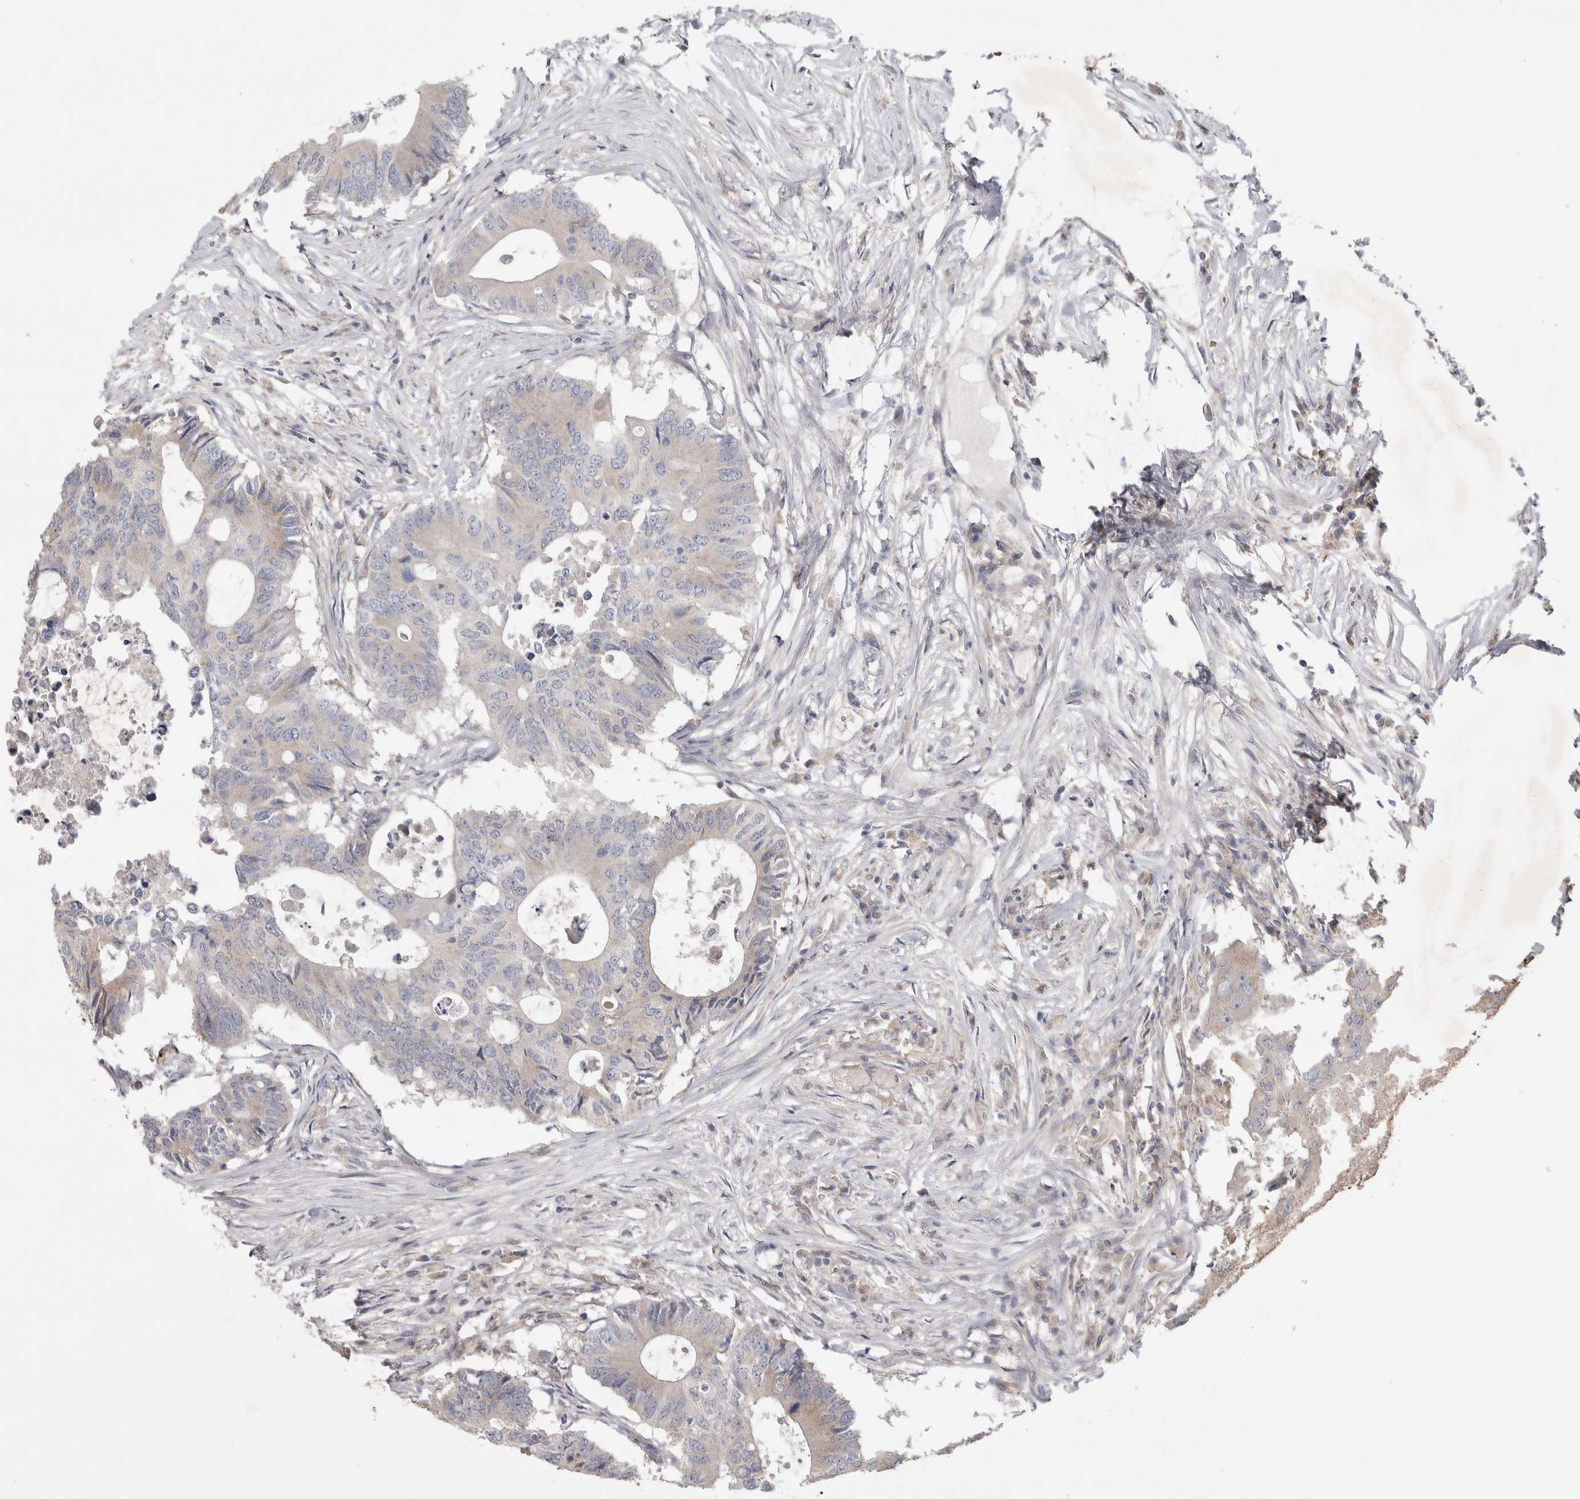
{"staining": {"intensity": "negative", "quantity": "none", "location": "none"}, "tissue": "colorectal cancer", "cell_type": "Tumor cells", "image_type": "cancer", "snomed": [{"axis": "morphology", "description": "Adenocarcinoma, NOS"}, {"axis": "topography", "description": "Colon"}], "caption": "High magnification brightfield microscopy of adenocarcinoma (colorectal) stained with DAB (brown) and counterstained with hematoxylin (blue): tumor cells show no significant positivity. (IHC, brightfield microscopy, high magnification).", "gene": "SRD5A3", "patient": {"sex": "male", "age": 71}}